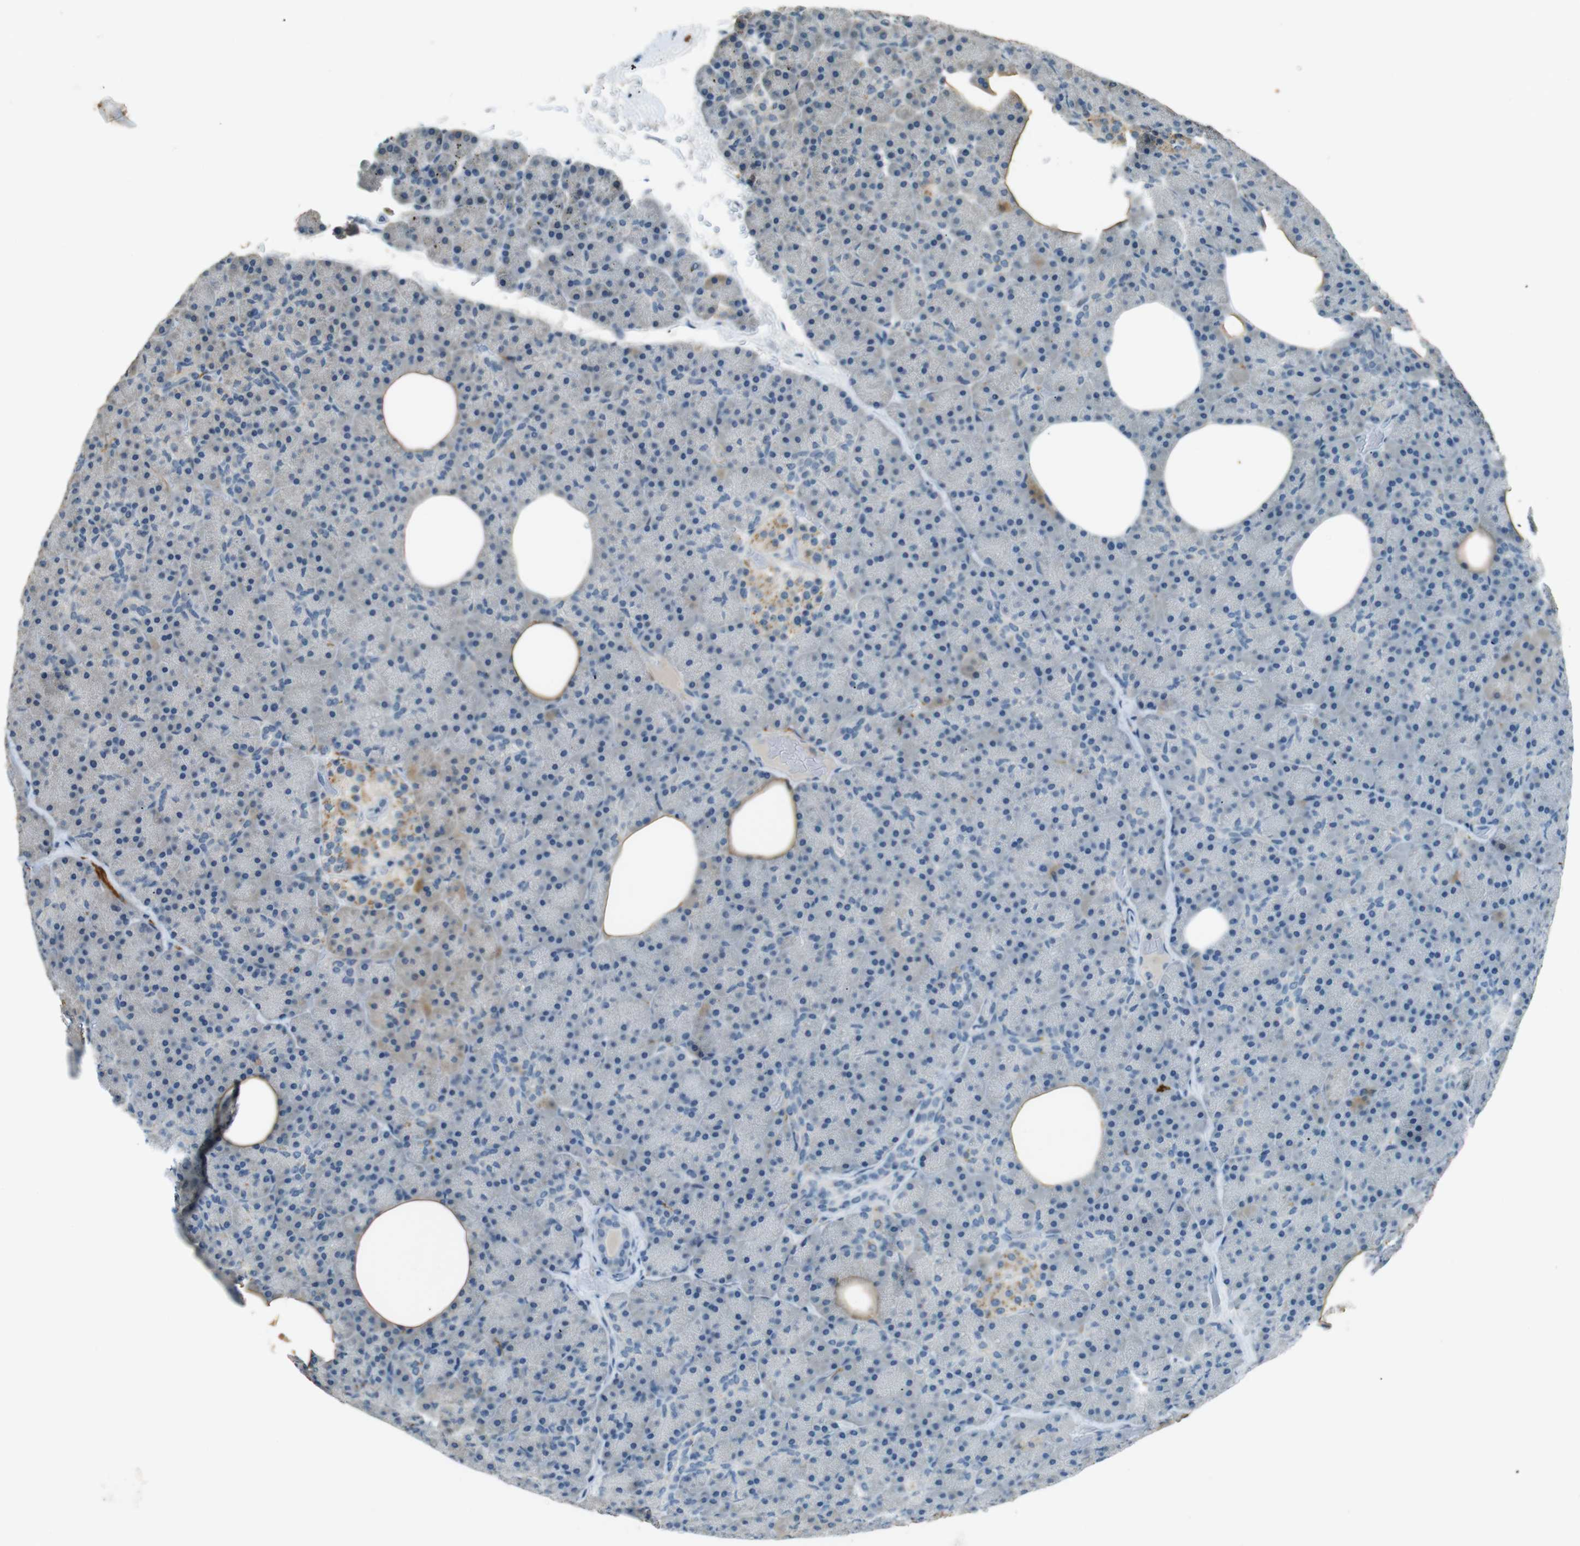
{"staining": {"intensity": "weak", "quantity": "<25%", "location": "cytoplasmic/membranous"}, "tissue": "pancreas", "cell_type": "Exocrine glandular cells", "image_type": "normal", "snomed": [{"axis": "morphology", "description": "Normal tissue, NOS"}, {"axis": "topography", "description": "Pancreas"}], "caption": "Immunohistochemistry (IHC) of unremarkable pancreas shows no staining in exocrine glandular cells. Nuclei are stained in blue.", "gene": "MAGI2", "patient": {"sex": "female", "age": 35}}